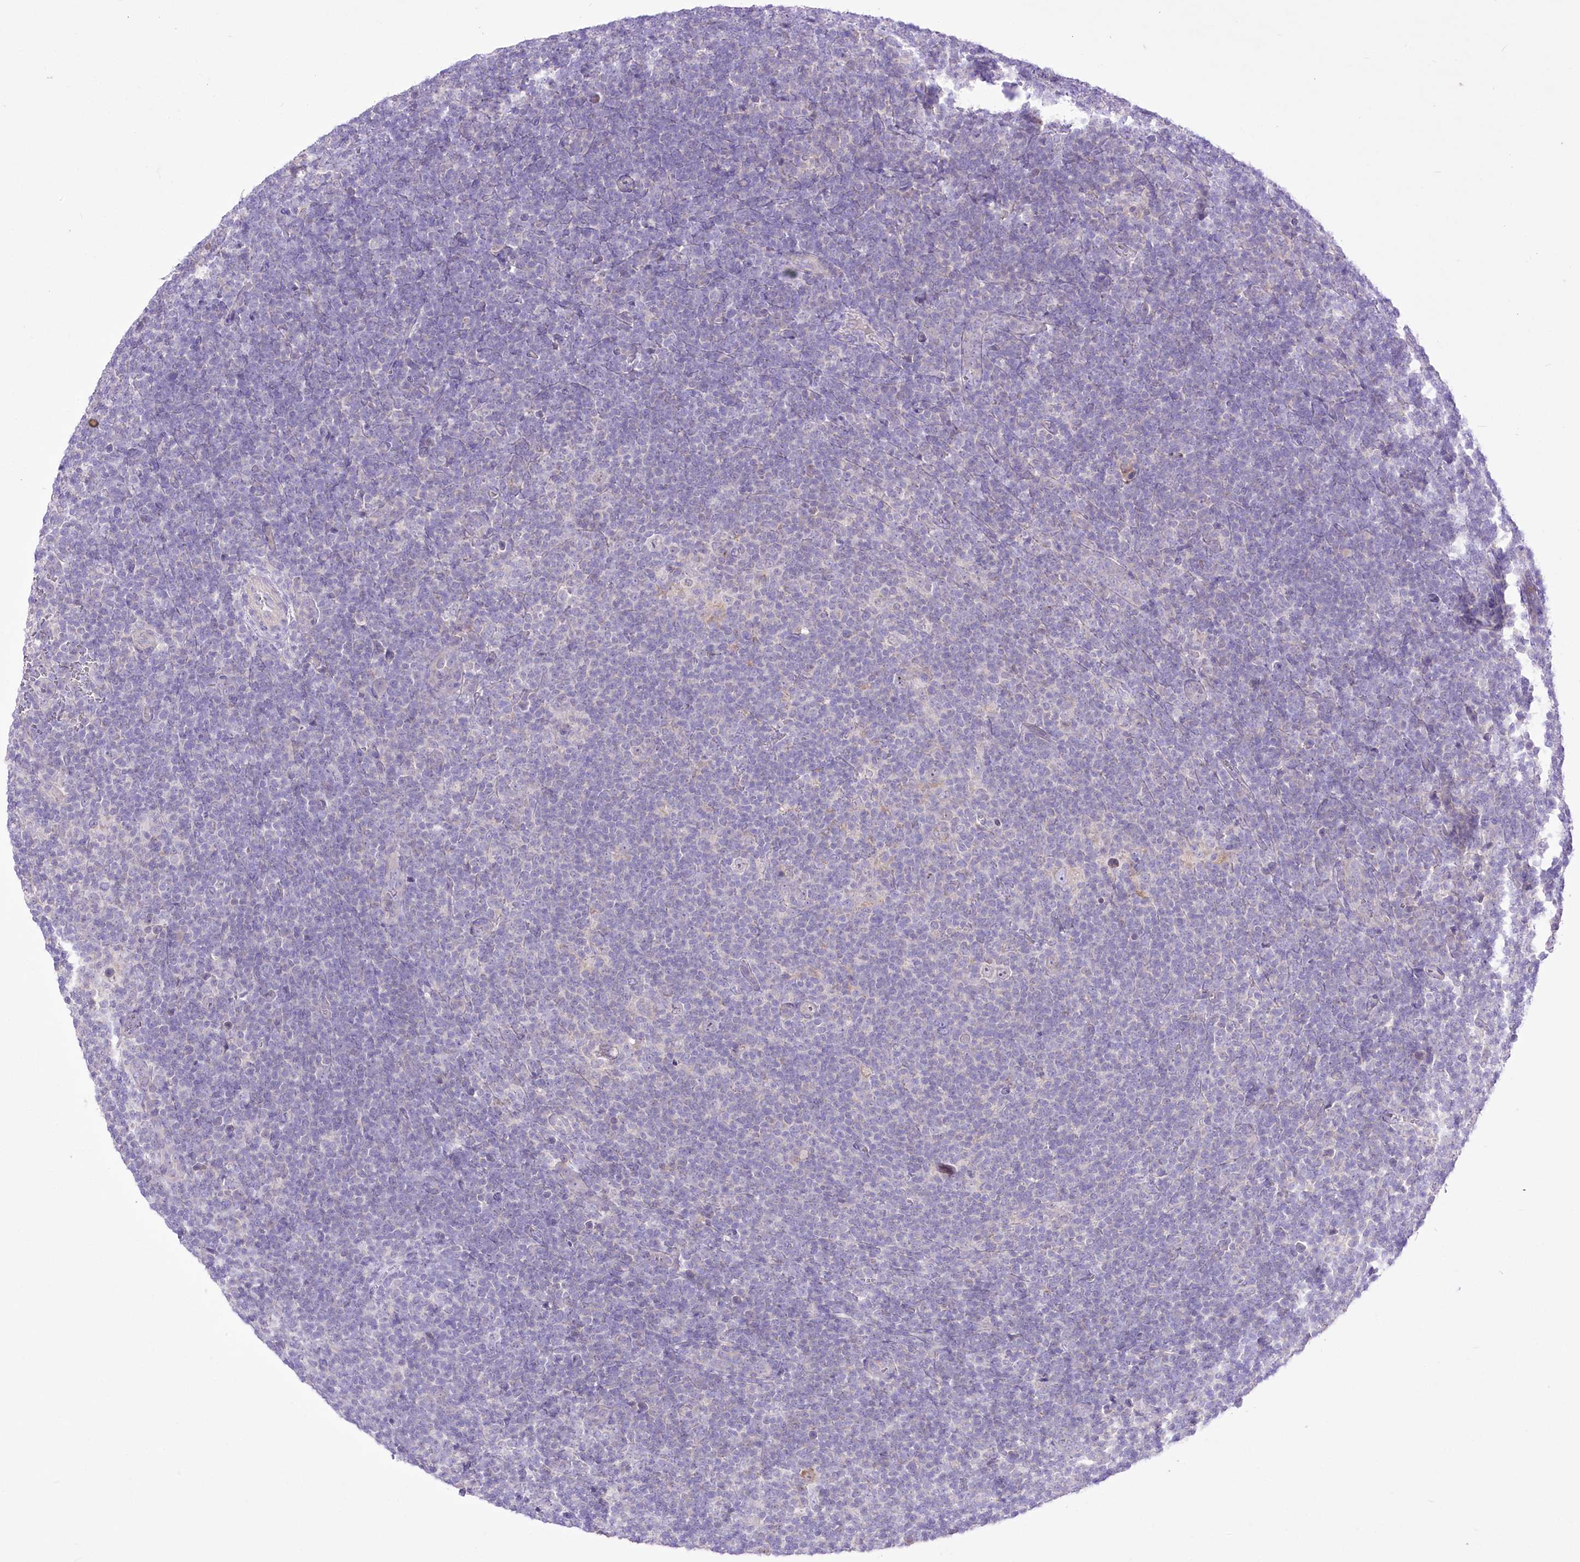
{"staining": {"intensity": "negative", "quantity": "none", "location": "none"}, "tissue": "lymphoma", "cell_type": "Tumor cells", "image_type": "cancer", "snomed": [{"axis": "morphology", "description": "Hodgkin's disease, NOS"}, {"axis": "topography", "description": "Lymph node"}], "caption": "IHC of human lymphoma displays no staining in tumor cells. (DAB (3,3'-diaminobenzidine) immunohistochemistry (IHC) visualized using brightfield microscopy, high magnification).", "gene": "HELT", "patient": {"sex": "female", "age": 57}}